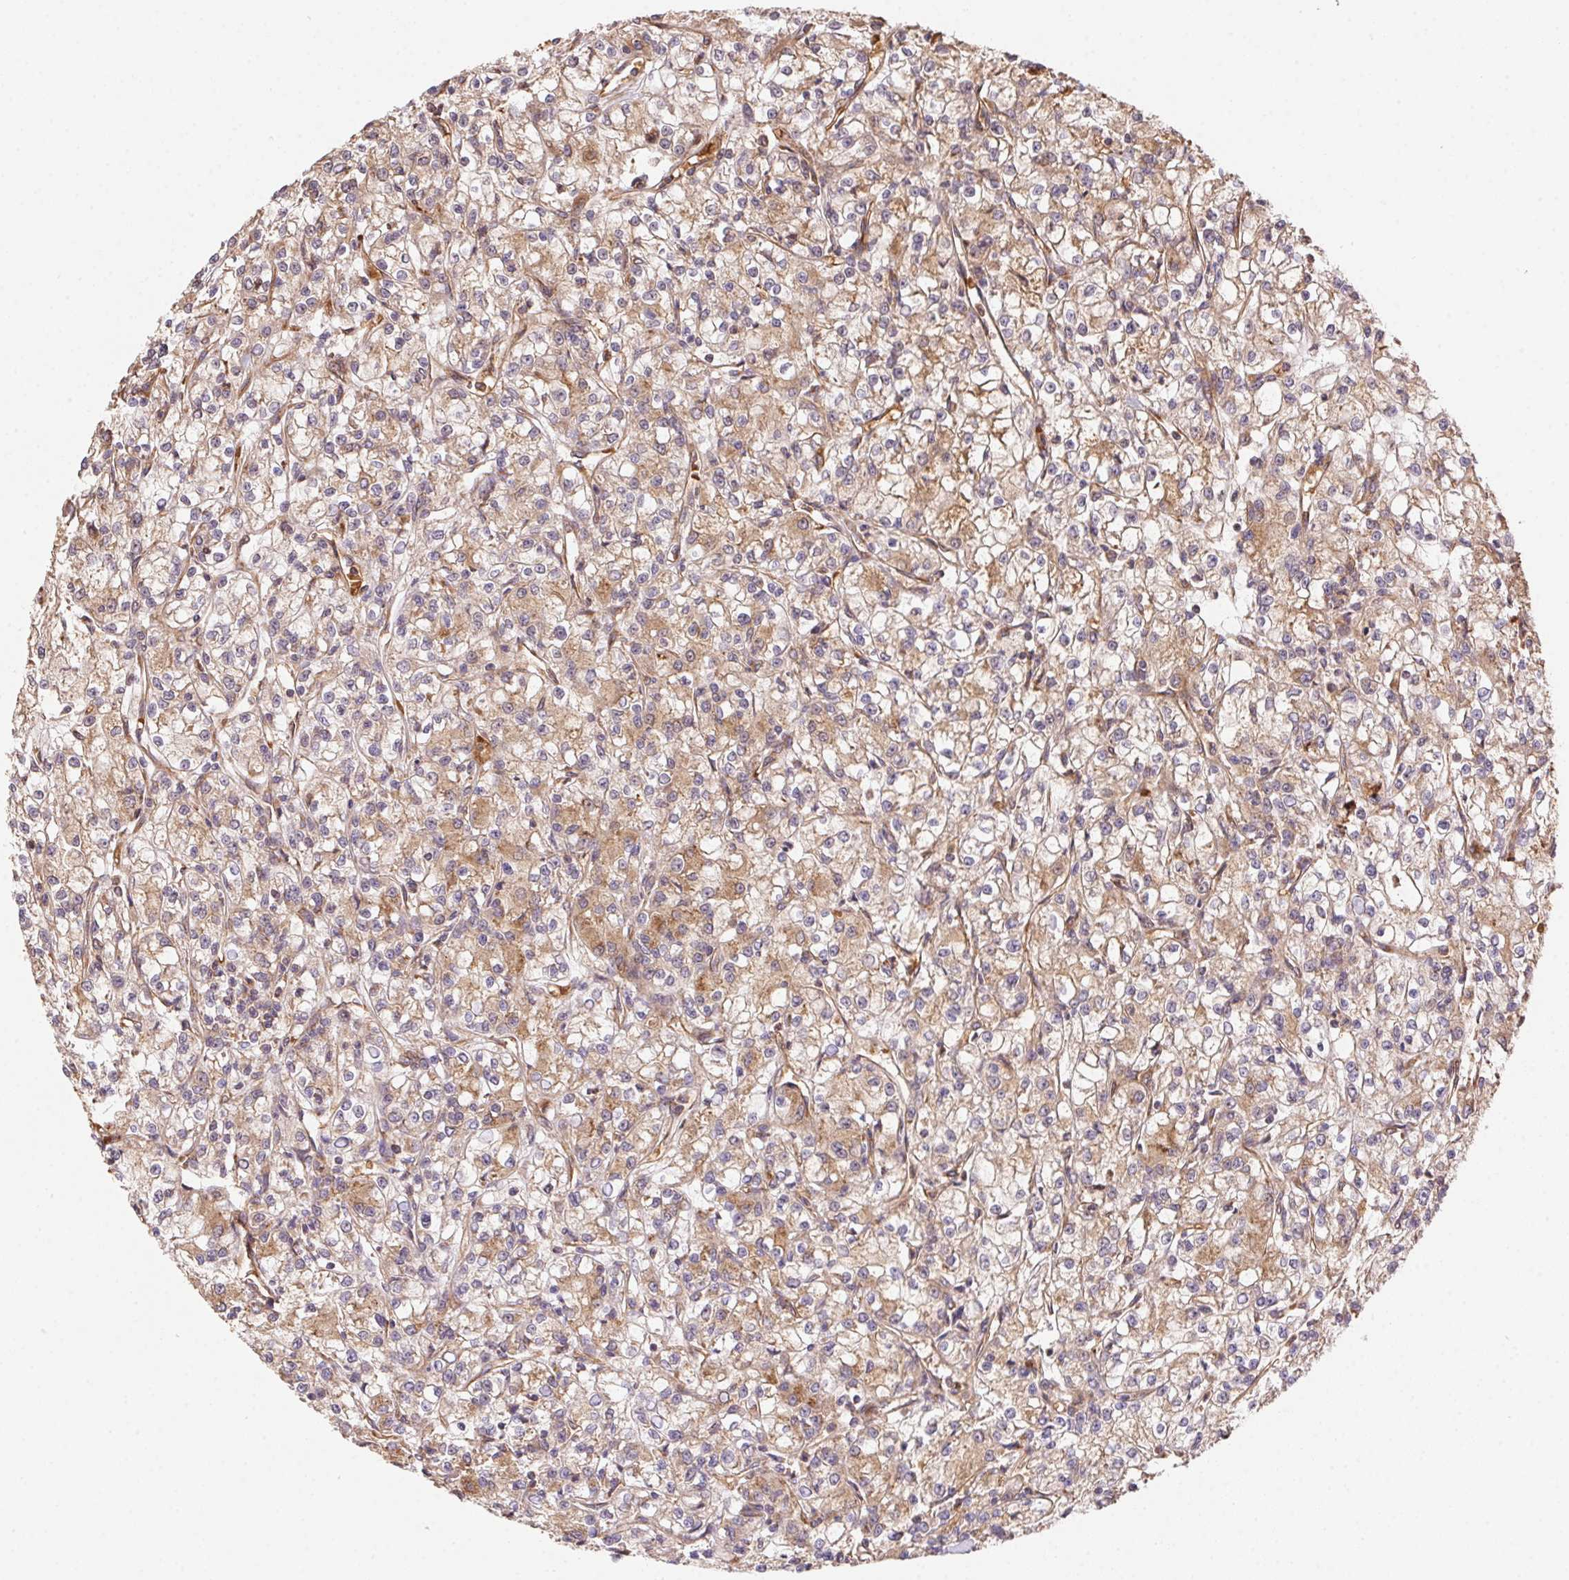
{"staining": {"intensity": "moderate", "quantity": "25%-75%", "location": "cytoplasmic/membranous"}, "tissue": "renal cancer", "cell_type": "Tumor cells", "image_type": "cancer", "snomed": [{"axis": "morphology", "description": "Adenocarcinoma, NOS"}, {"axis": "topography", "description": "Kidney"}], "caption": "Renal cancer (adenocarcinoma) stained for a protein reveals moderate cytoplasmic/membranous positivity in tumor cells. Nuclei are stained in blue.", "gene": "USE1", "patient": {"sex": "female", "age": 59}}